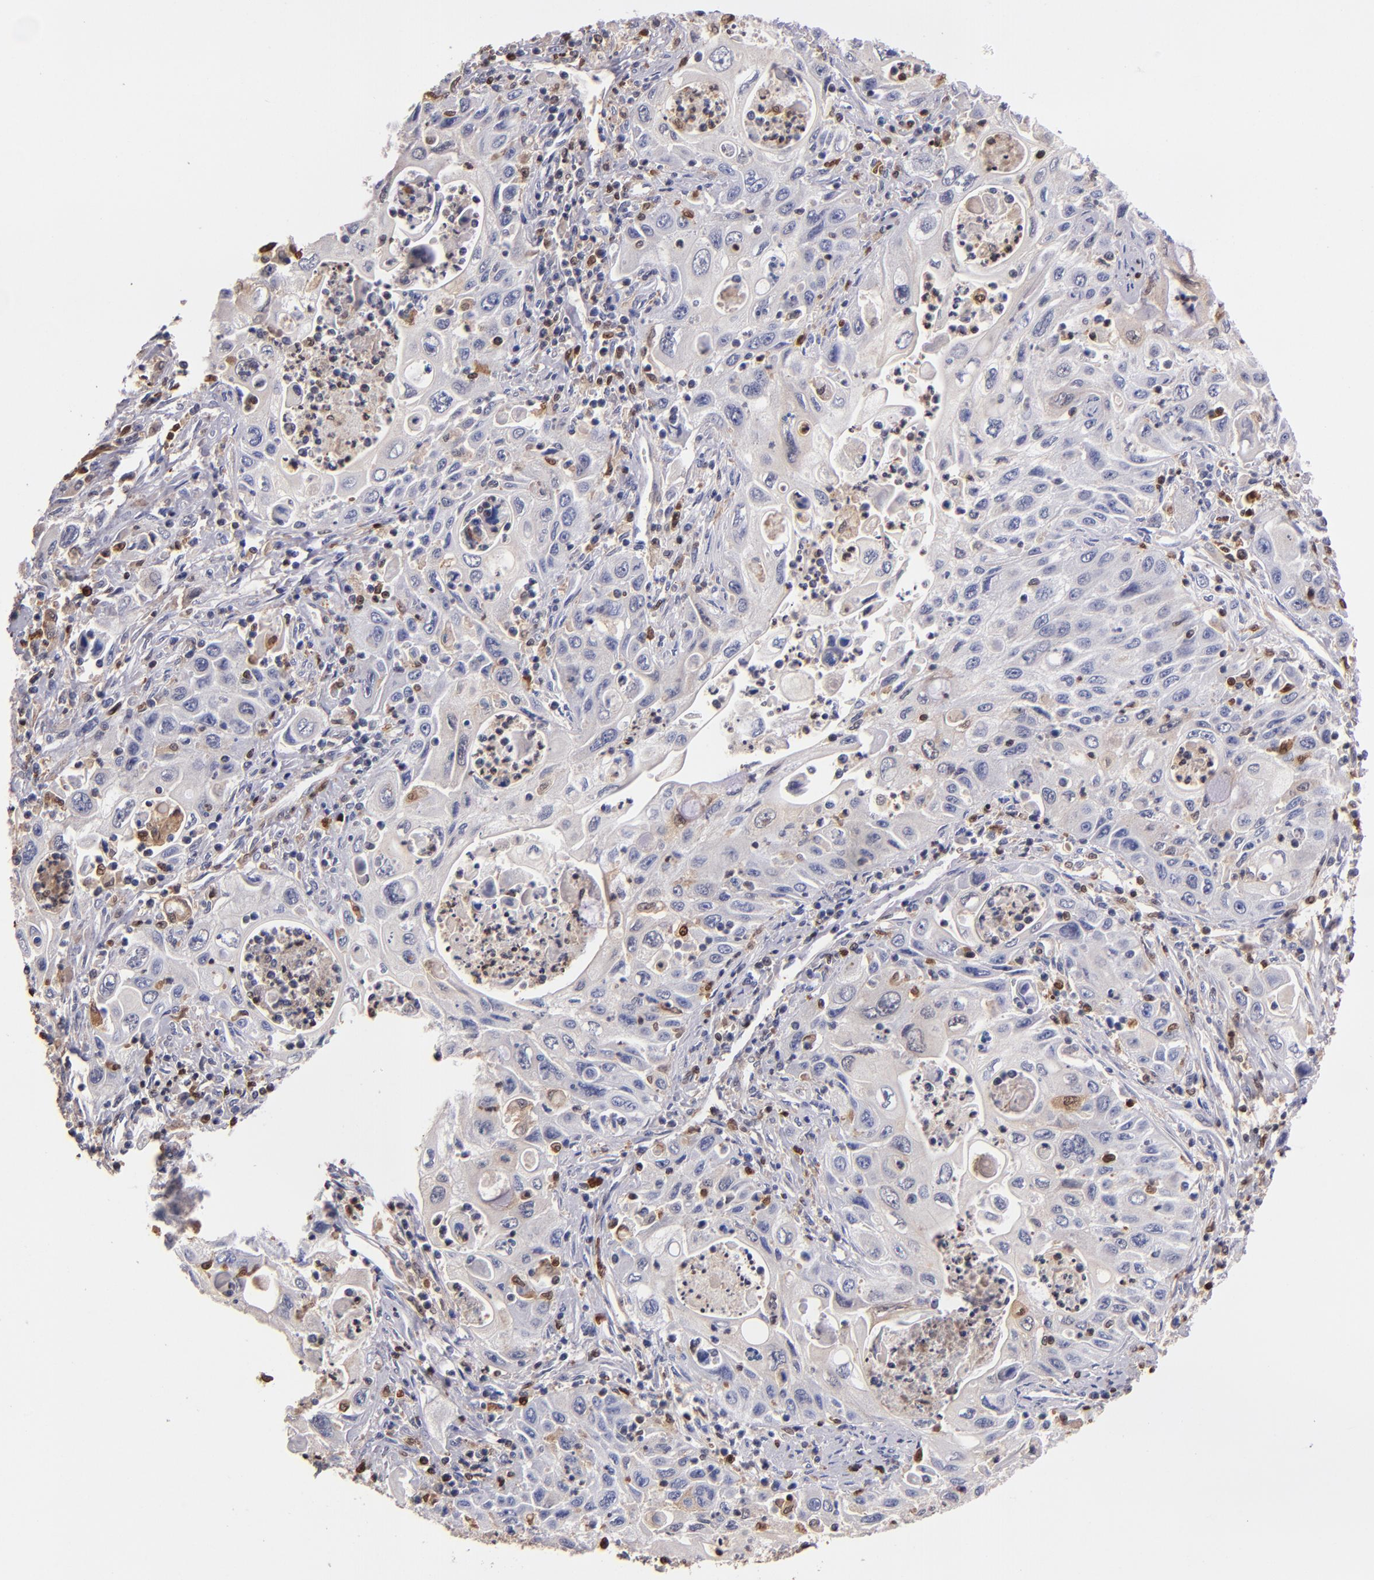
{"staining": {"intensity": "weak", "quantity": "<25%", "location": "cytoplasmic/membranous,nuclear"}, "tissue": "pancreatic cancer", "cell_type": "Tumor cells", "image_type": "cancer", "snomed": [{"axis": "morphology", "description": "Adenocarcinoma, NOS"}, {"axis": "topography", "description": "Pancreas"}], "caption": "This image is of pancreatic cancer (adenocarcinoma) stained with immunohistochemistry to label a protein in brown with the nuclei are counter-stained blue. There is no expression in tumor cells.", "gene": "S100A4", "patient": {"sex": "male", "age": 70}}